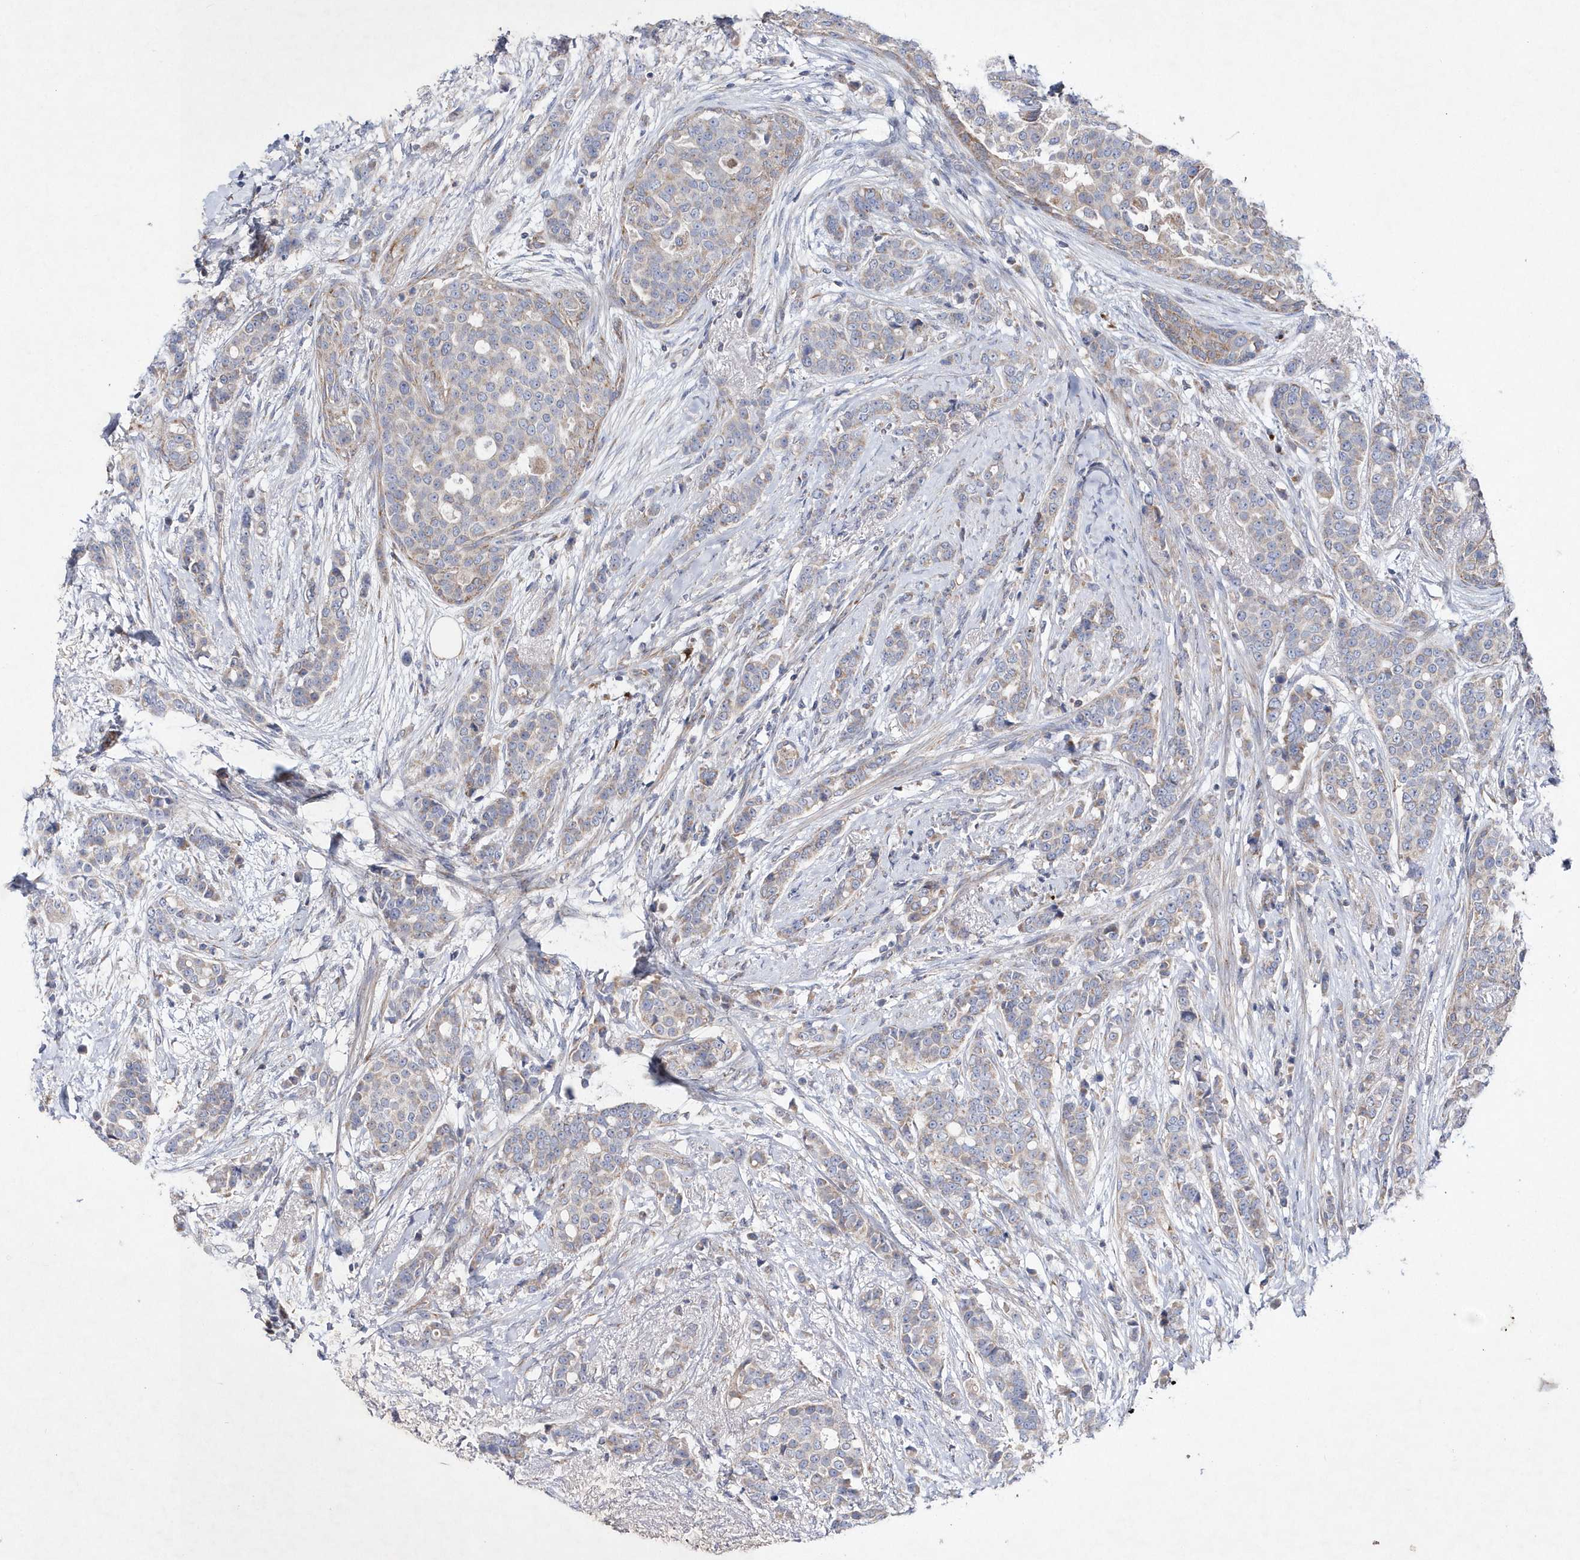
{"staining": {"intensity": "weak", "quantity": "<25%", "location": "cytoplasmic/membranous"}, "tissue": "breast cancer", "cell_type": "Tumor cells", "image_type": "cancer", "snomed": [{"axis": "morphology", "description": "Lobular carcinoma"}, {"axis": "topography", "description": "Breast"}], "caption": "An immunohistochemistry (IHC) image of breast lobular carcinoma is shown. There is no staining in tumor cells of breast lobular carcinoma.", "gene": "METTL8", "patient": {"sex": "female", "age": 51}}